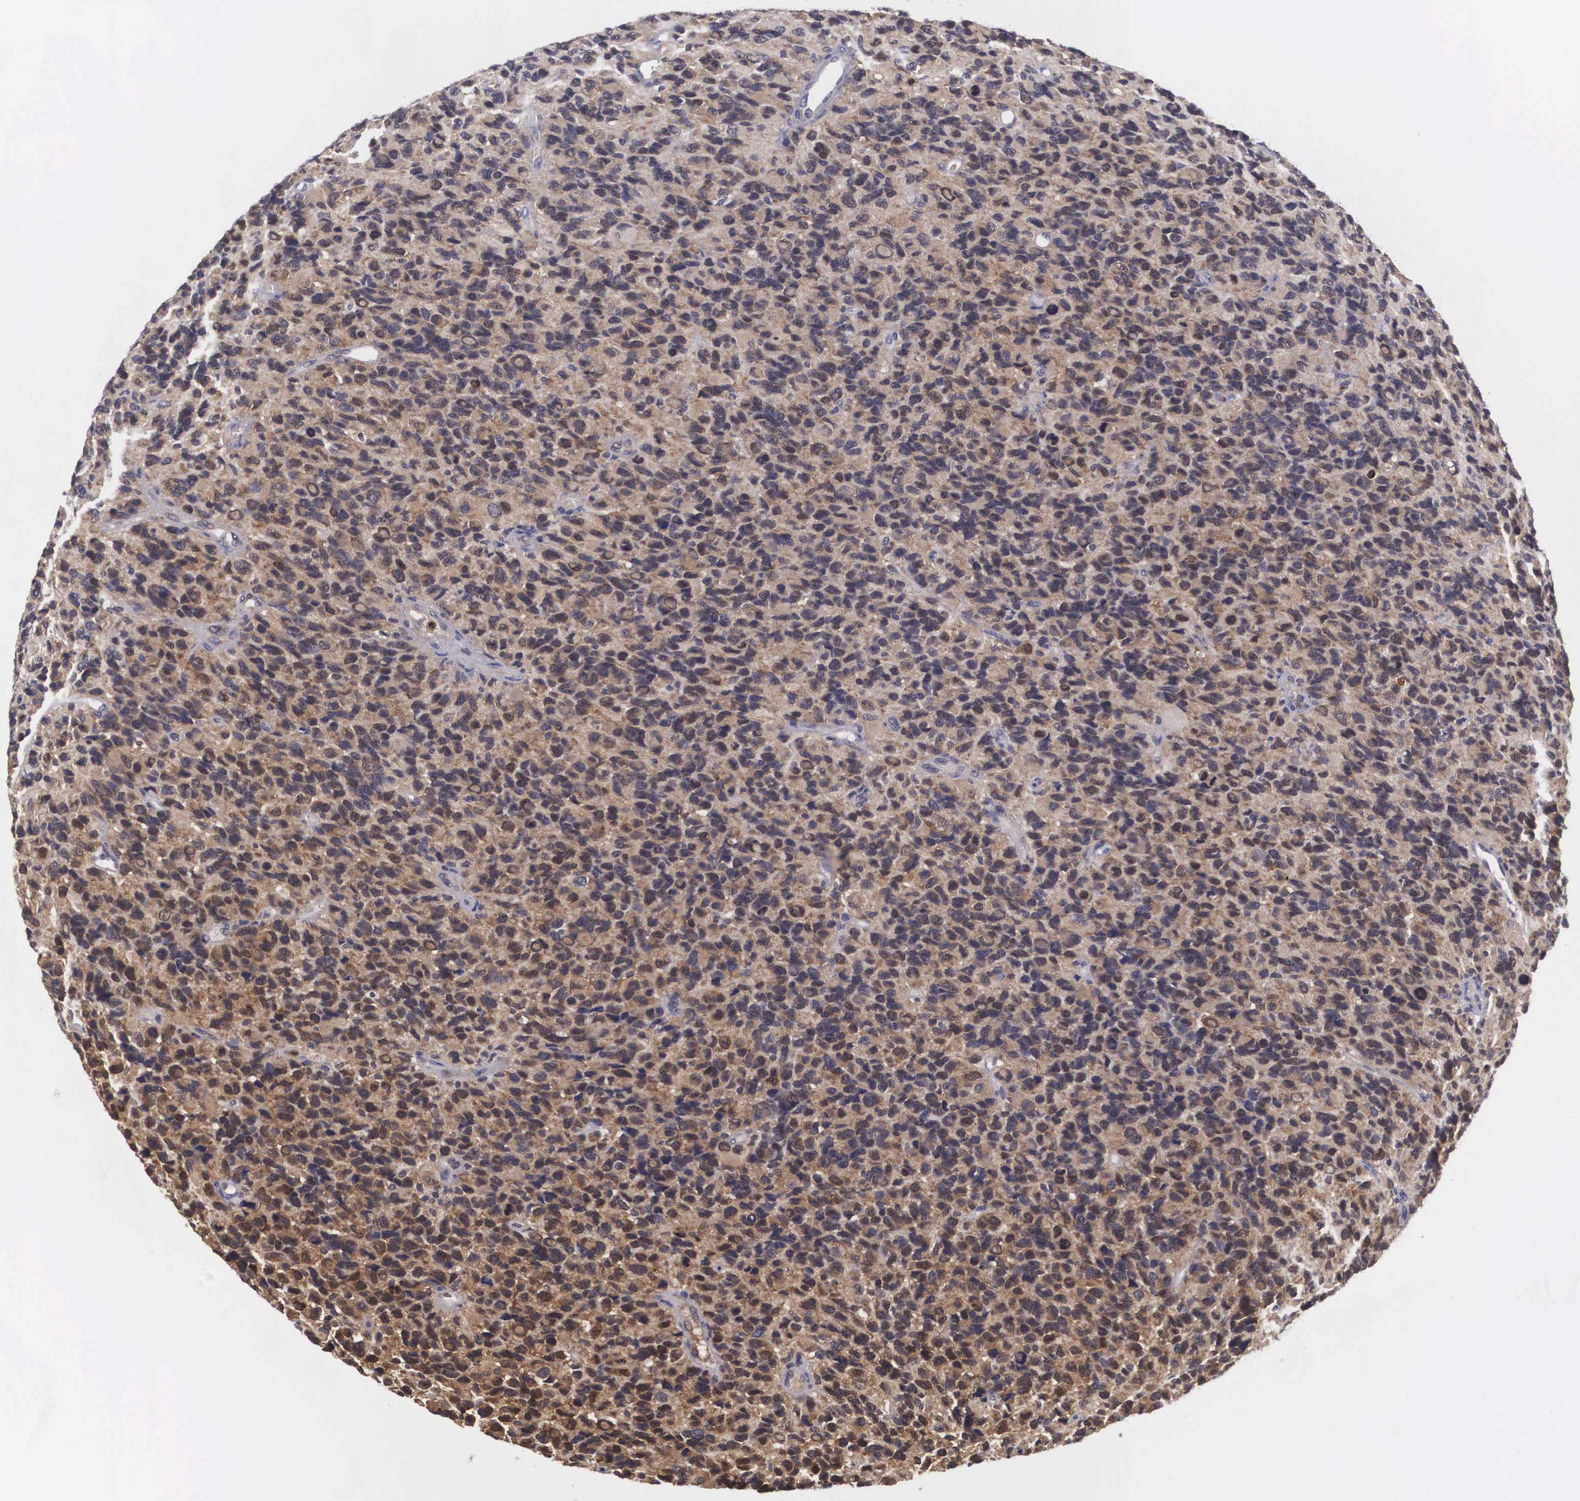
{"staining": {"intensity": "moderate", "quantity": ">75%", "location": "cytoplasmic/membranous"}, "tissue": "glioma", "cell_type": "Tumor cells", "image_type": "cancer", "snomed": [{"axis": "morphology", "description": "Glioma, malignant, High grade"}, {"axis": "topography", "description": "Brain"}], "caption": "A brown stain labels moderate cytoplasmic/membranous positivity of a protein in malignant glioma (high-grade) tumor cells. (IHC, brightfield microscopy, high magnification).", "gene": "ADSL", "patient": {"sex": "male", "age": 77}}